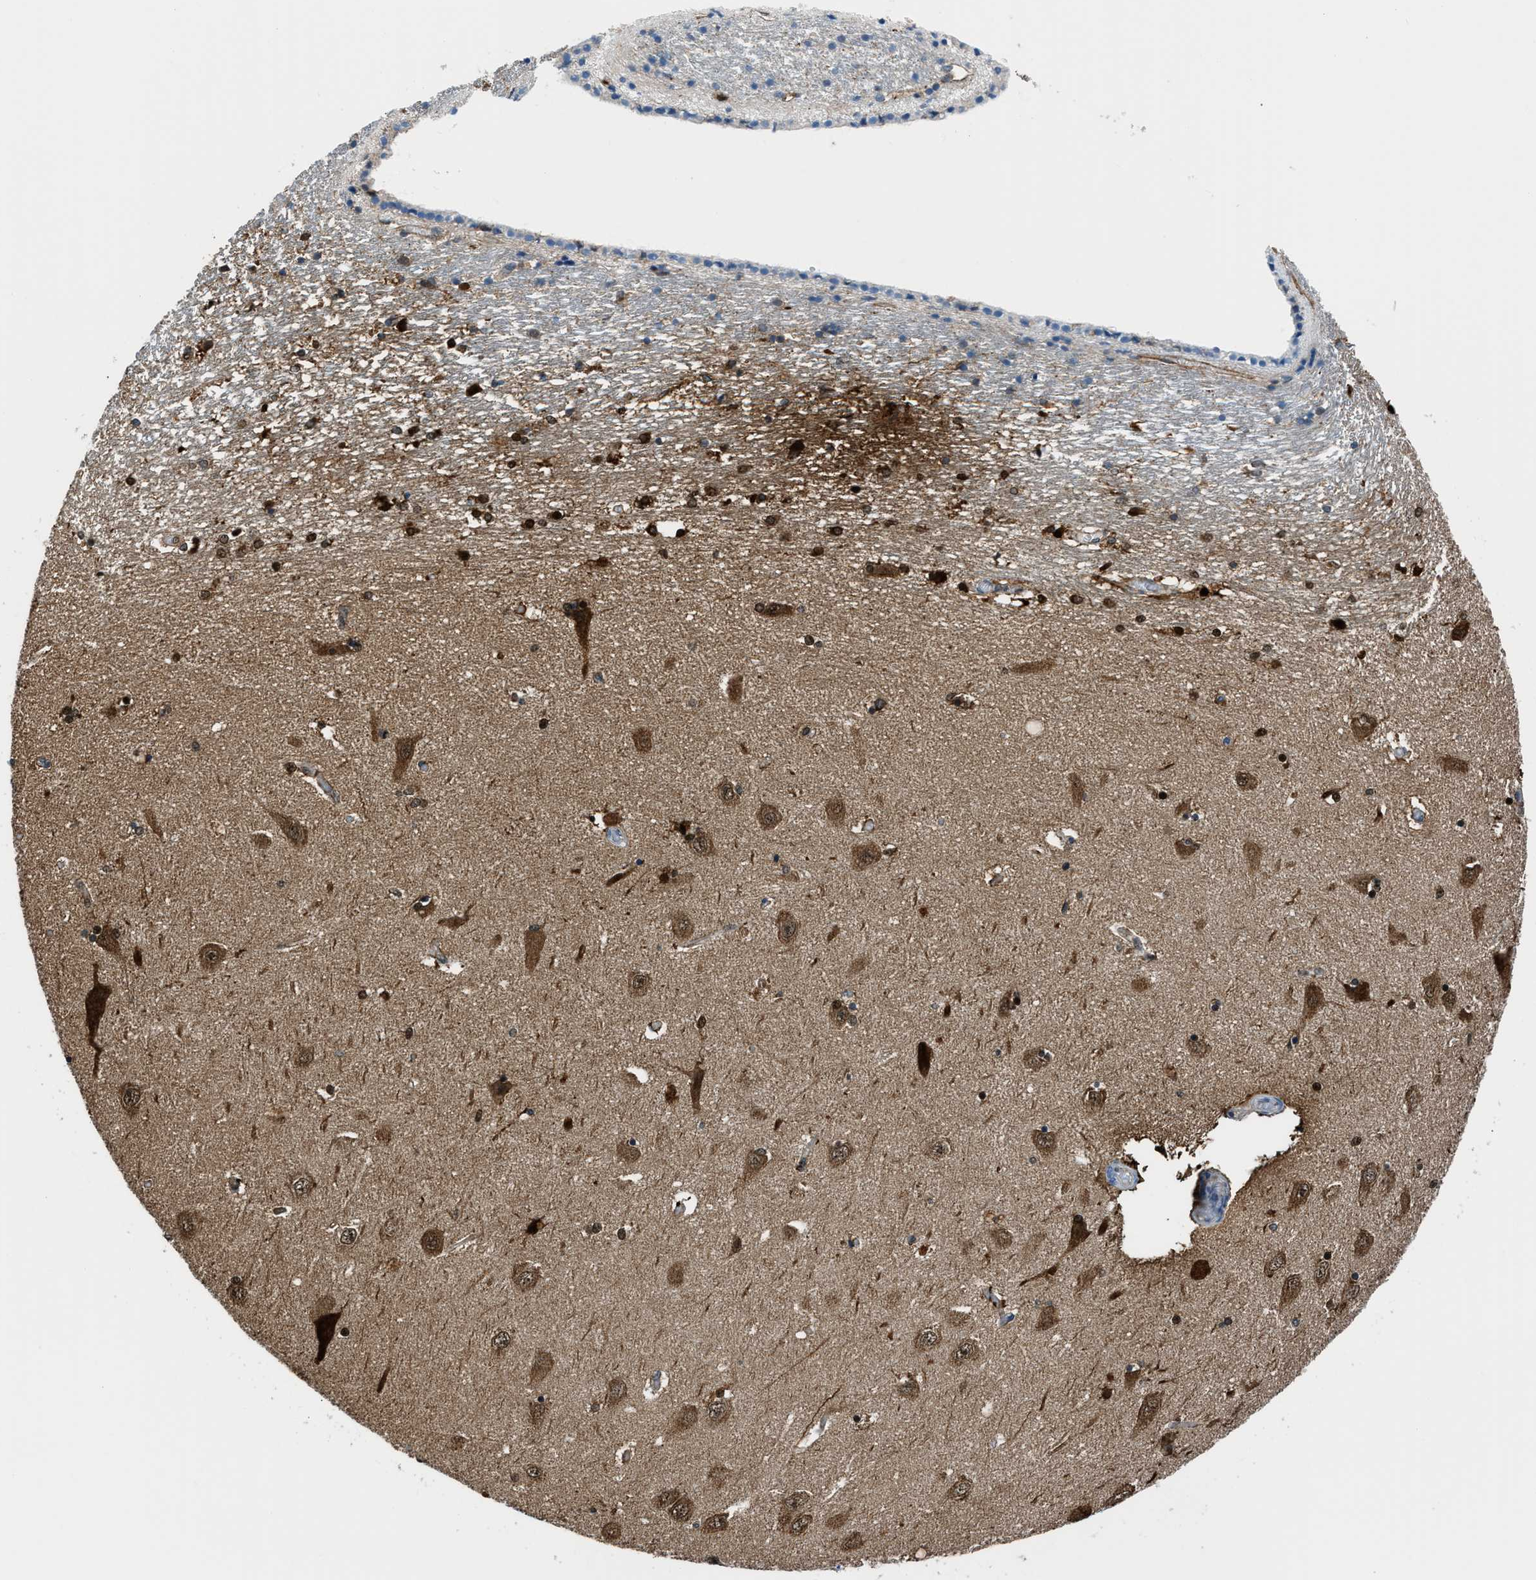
{"staining": {"intensity": "strong", "quantity": "<25%", "location": "cytoplasmic/membranous,nuclear"}, "tissue": "hippocampus", "cell_type": "Glial cells", "image_type": "normal", "snomed": [{"axis": "morphology", "description": "Normal tissue, NOS"}, {"axis": "topography", "description": "Hippocampus"}], "caption": "Normal hippocampus reveals strong cytoplasmic/membranous,nuclear staining in about <25% of glial cells.", "gene": "YWHAE", "patient": {"sex": "female", "age": 54}}